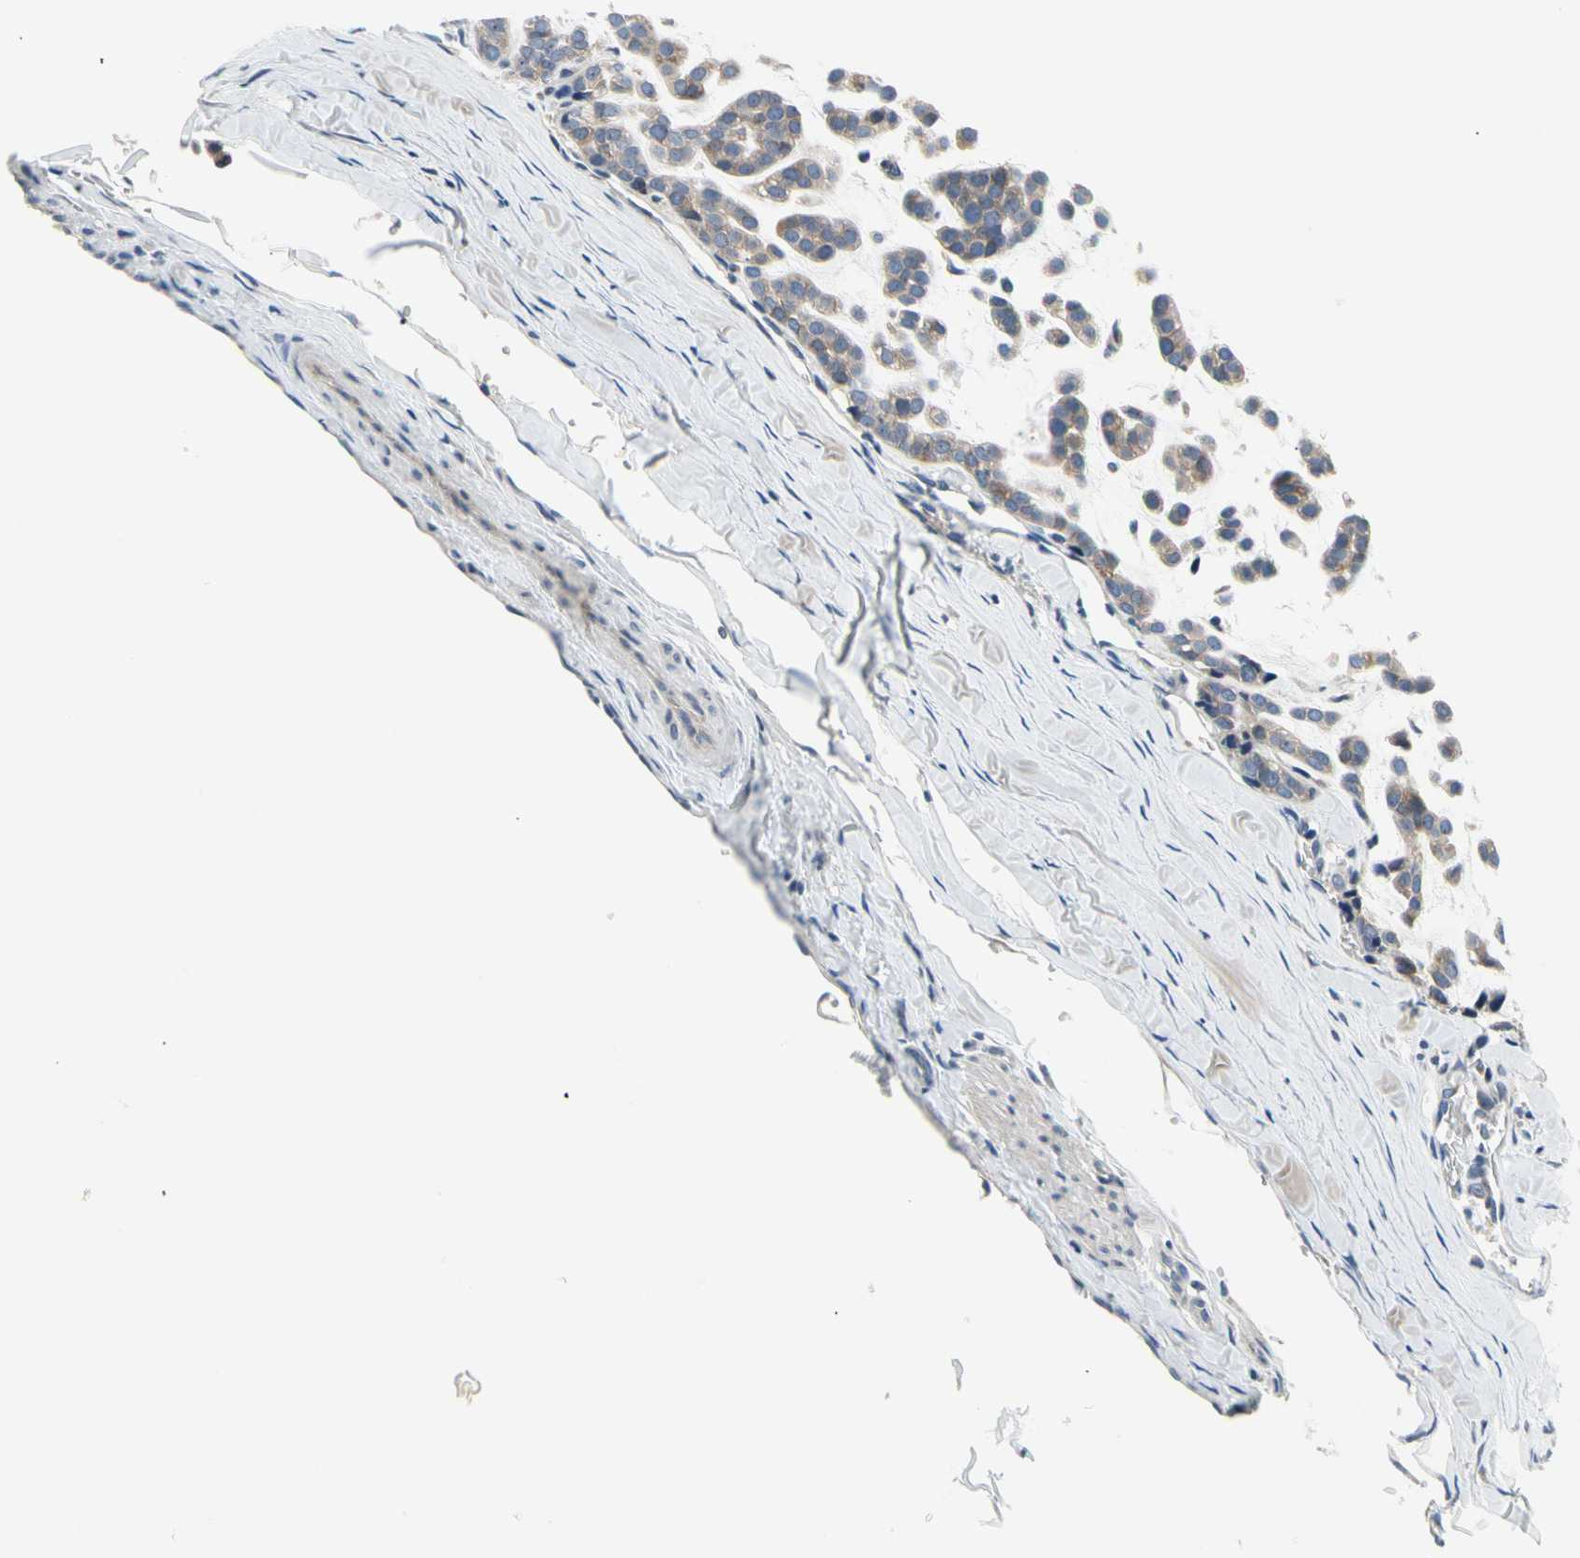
{"staining": {"intensity": "weak", "quantity": ">75%", "location": "cytoplasmic/membranous"}, "tissue": "head and neck cancer", "cell_type": "Tumor cells", "image_type": "cancer", "snomed": [{"axis": "morphology", "description": "Adenocarcinoma, NOS"}, {"axis": "morphology", "description": "Adenoma, NOS"}, {"axis": "topography", "description": "Head-Neck"}], "caption": "DAB immunohistochemical staining of head and neck adenocarcinoma displays weak cytoplasmic/membranous protein expression in approximately >75% of tumor cells.", "gene": "NFASC", "patient": {"sex": "female", "age": 55}}